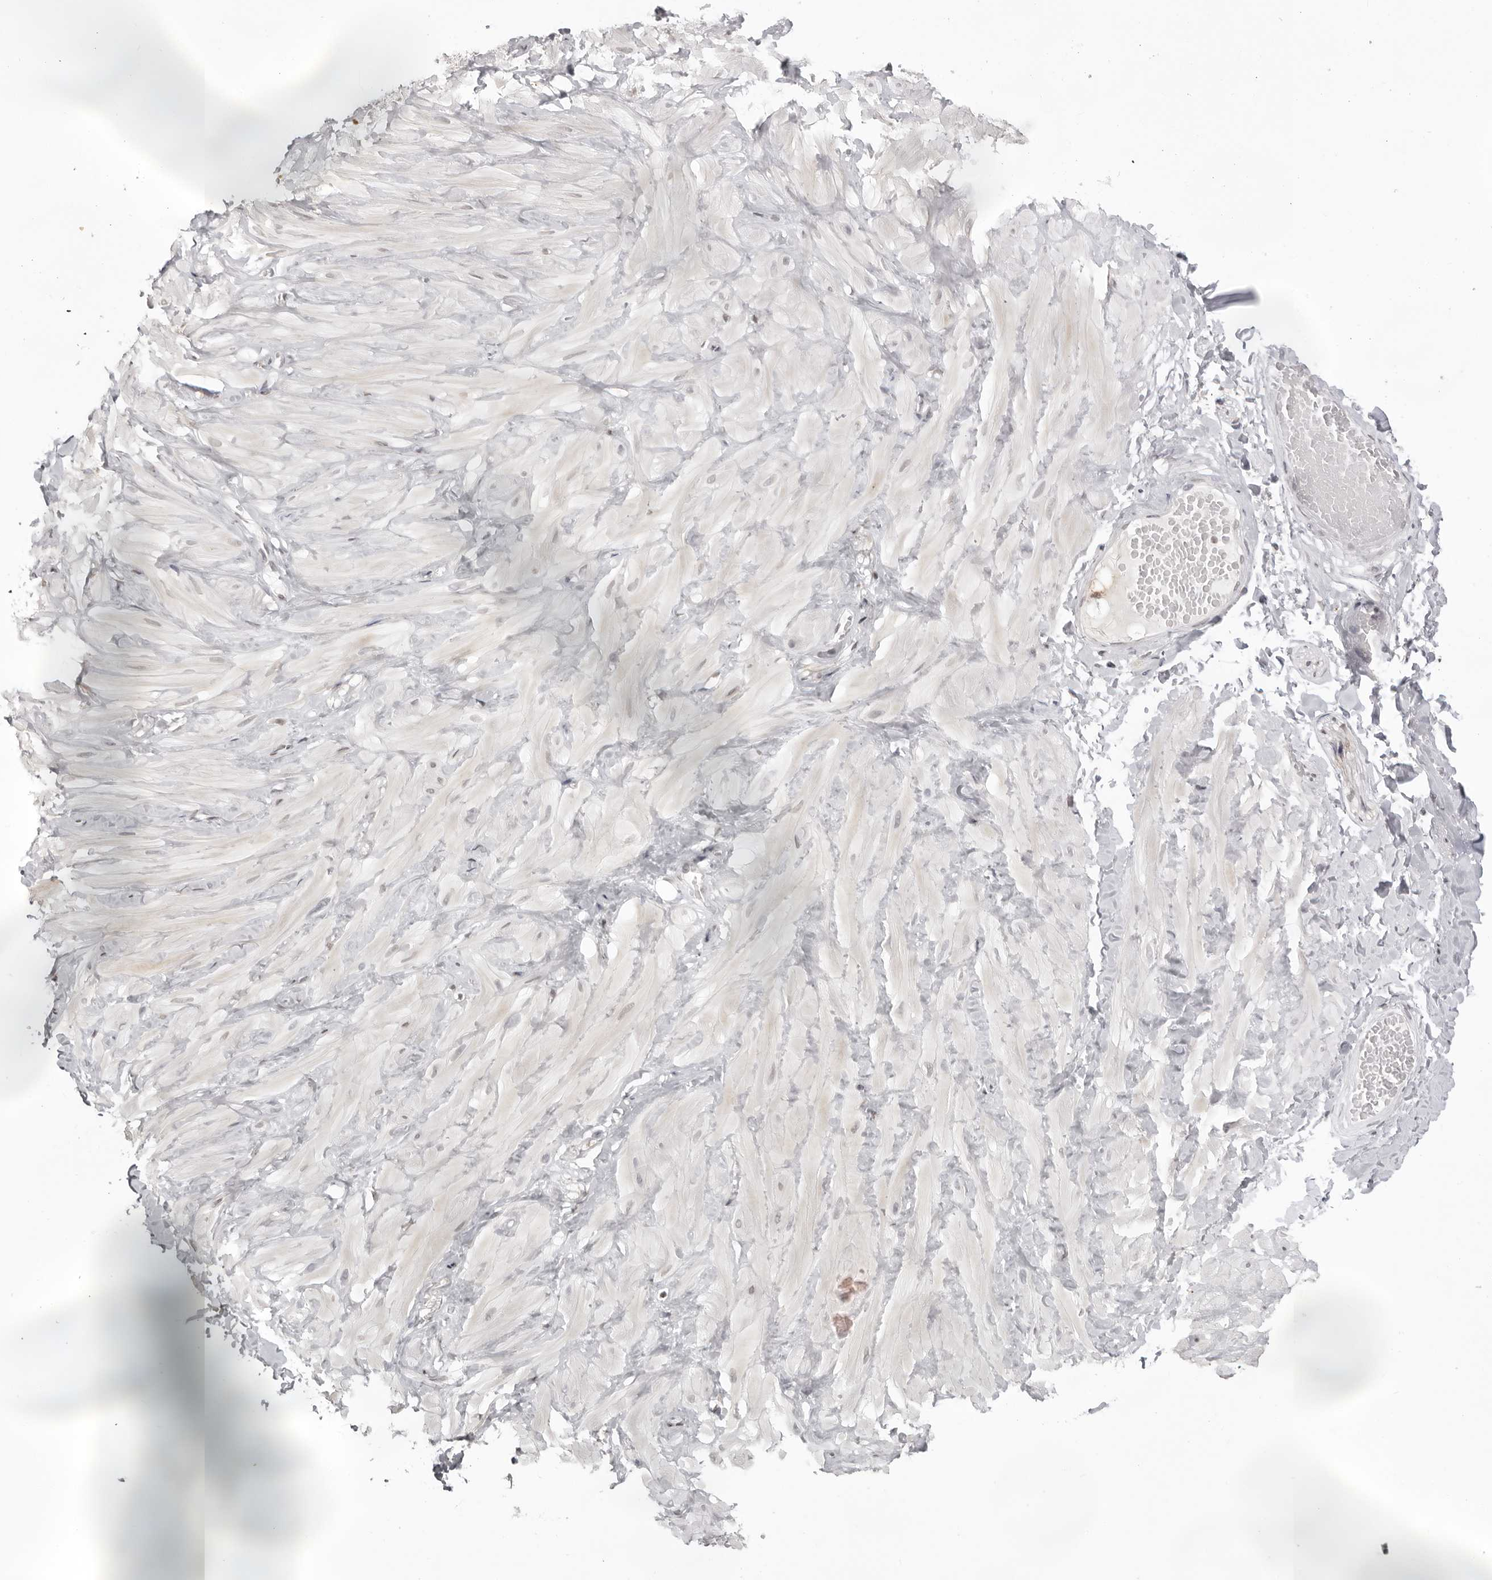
{"staining": {"intensity": "weak", "quantity": "25%-75%", "location": "nuclear"}, "tissue": "adipose tissue", "cell_type": "Adipocytes", "image_type": "normal", "snomed": [{"axis": "morphology", "description": "Normal tissue, NOS"}, {"axis": "topography", "description": "Adipose tissue"}, {"axis": "topography", "description": "Vascular tissue"}, {"axis": "topography", "description": "Peripheral nerve tissue"}], "caption": "The photomicrograph reveals immunohistochemical staining of normal adipose tissue. There is weak nuclear staining is appreciated in about 25%-75% of adipocytes.", "gene": "NTM", "patient": {"sex": "male", "age": 25}}